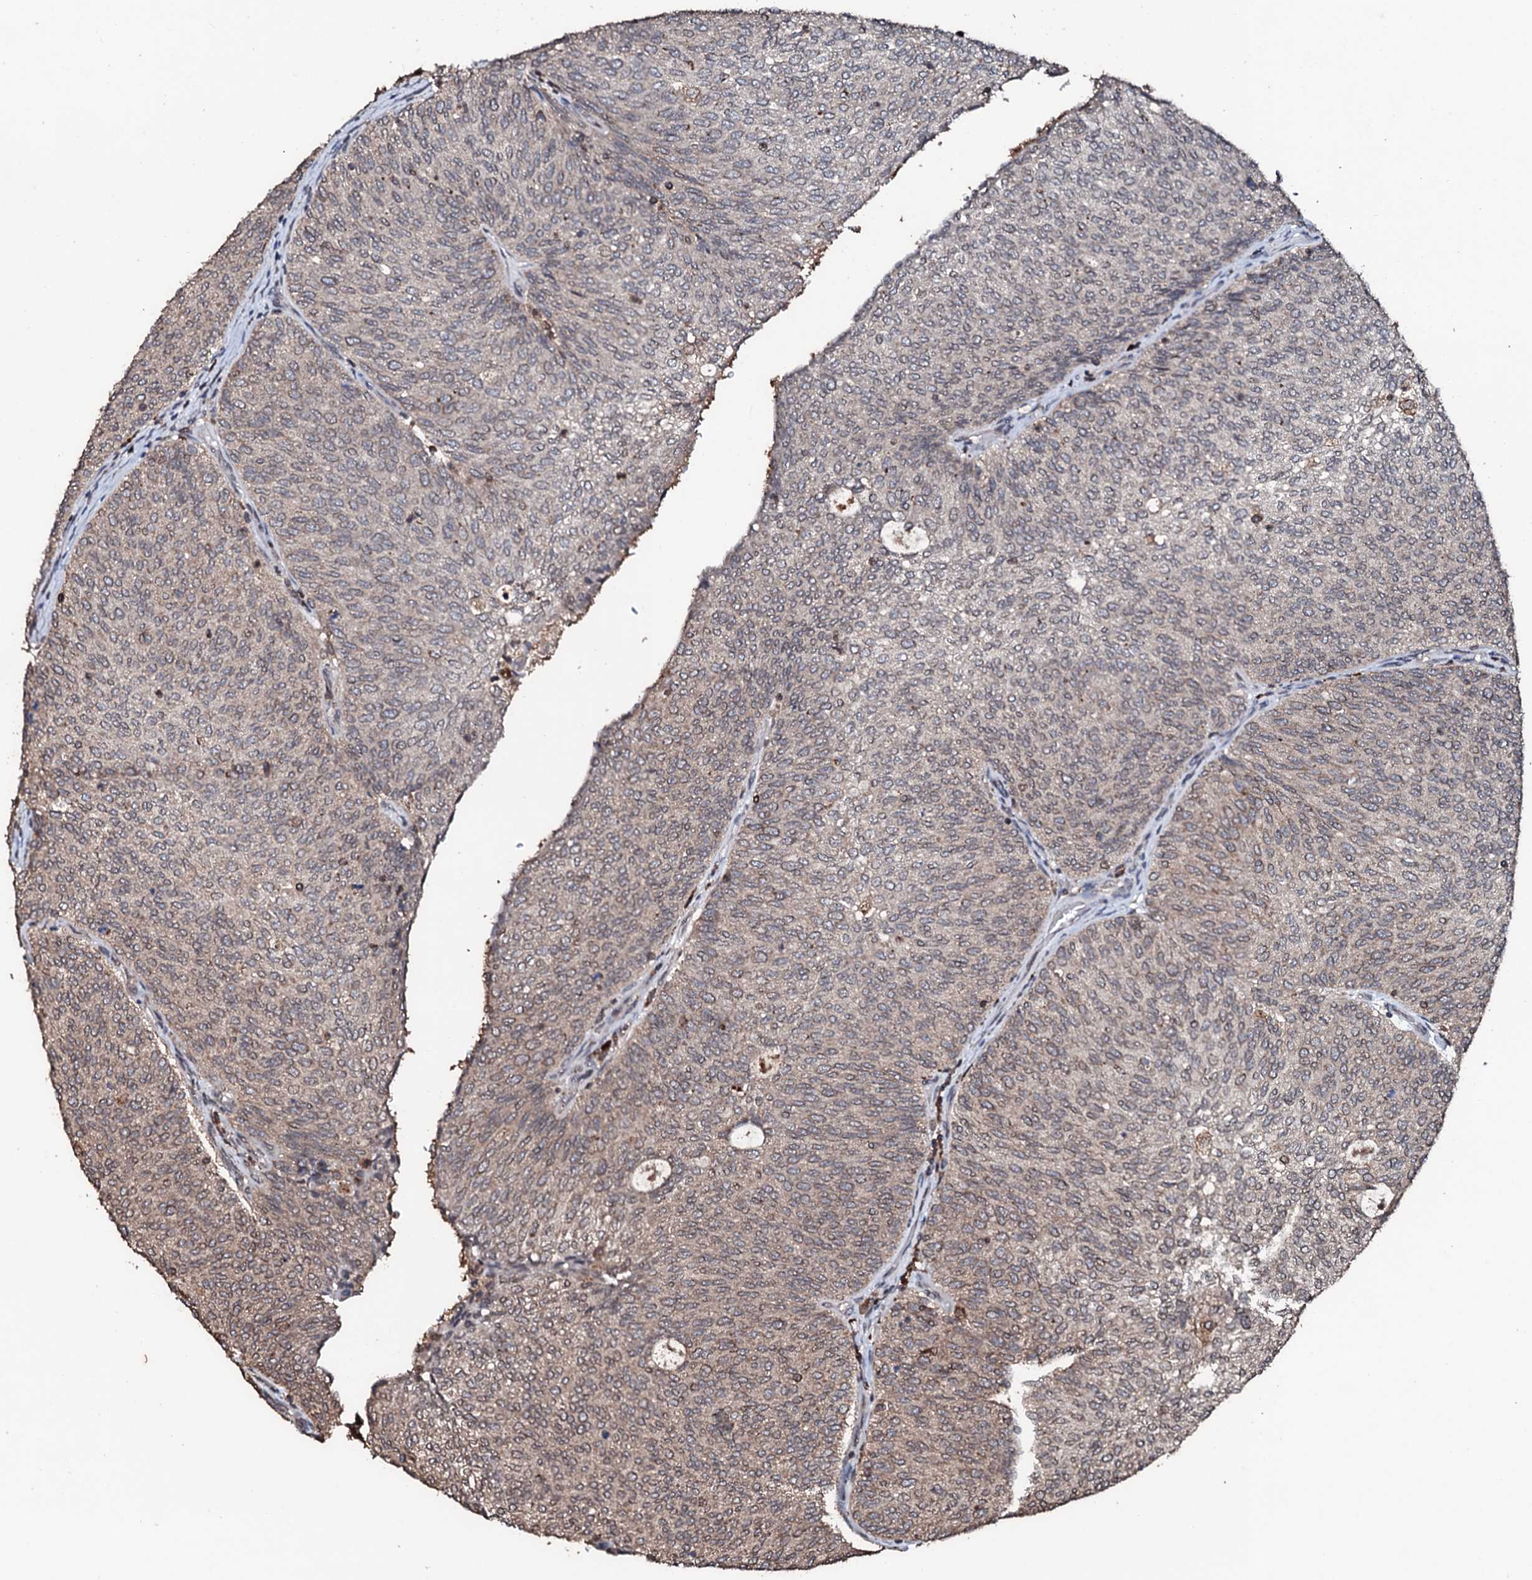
{"staining": {"intensity": "weak", "quantity": ">75%", "location": "cytoplasmic/membranous"}, "tissue": "urothelial cancer", "cell_type": "Tumor cells", "image_type": "cancer", "snomed": [{"axis": "morphology", "description": "Urothelial carcinoma, Low grade"}, {"axis": "topography", "description": "Urinary bladder"}], "caption": "Human low-grade urothelial carcinoma stained for a protein (brown) demonstrates weak cytoplasmic/membranous positive expression in about >75% of tumor cells.", "gene": "SDHAF2", "patient": {"sex": "female", "age": 79}}